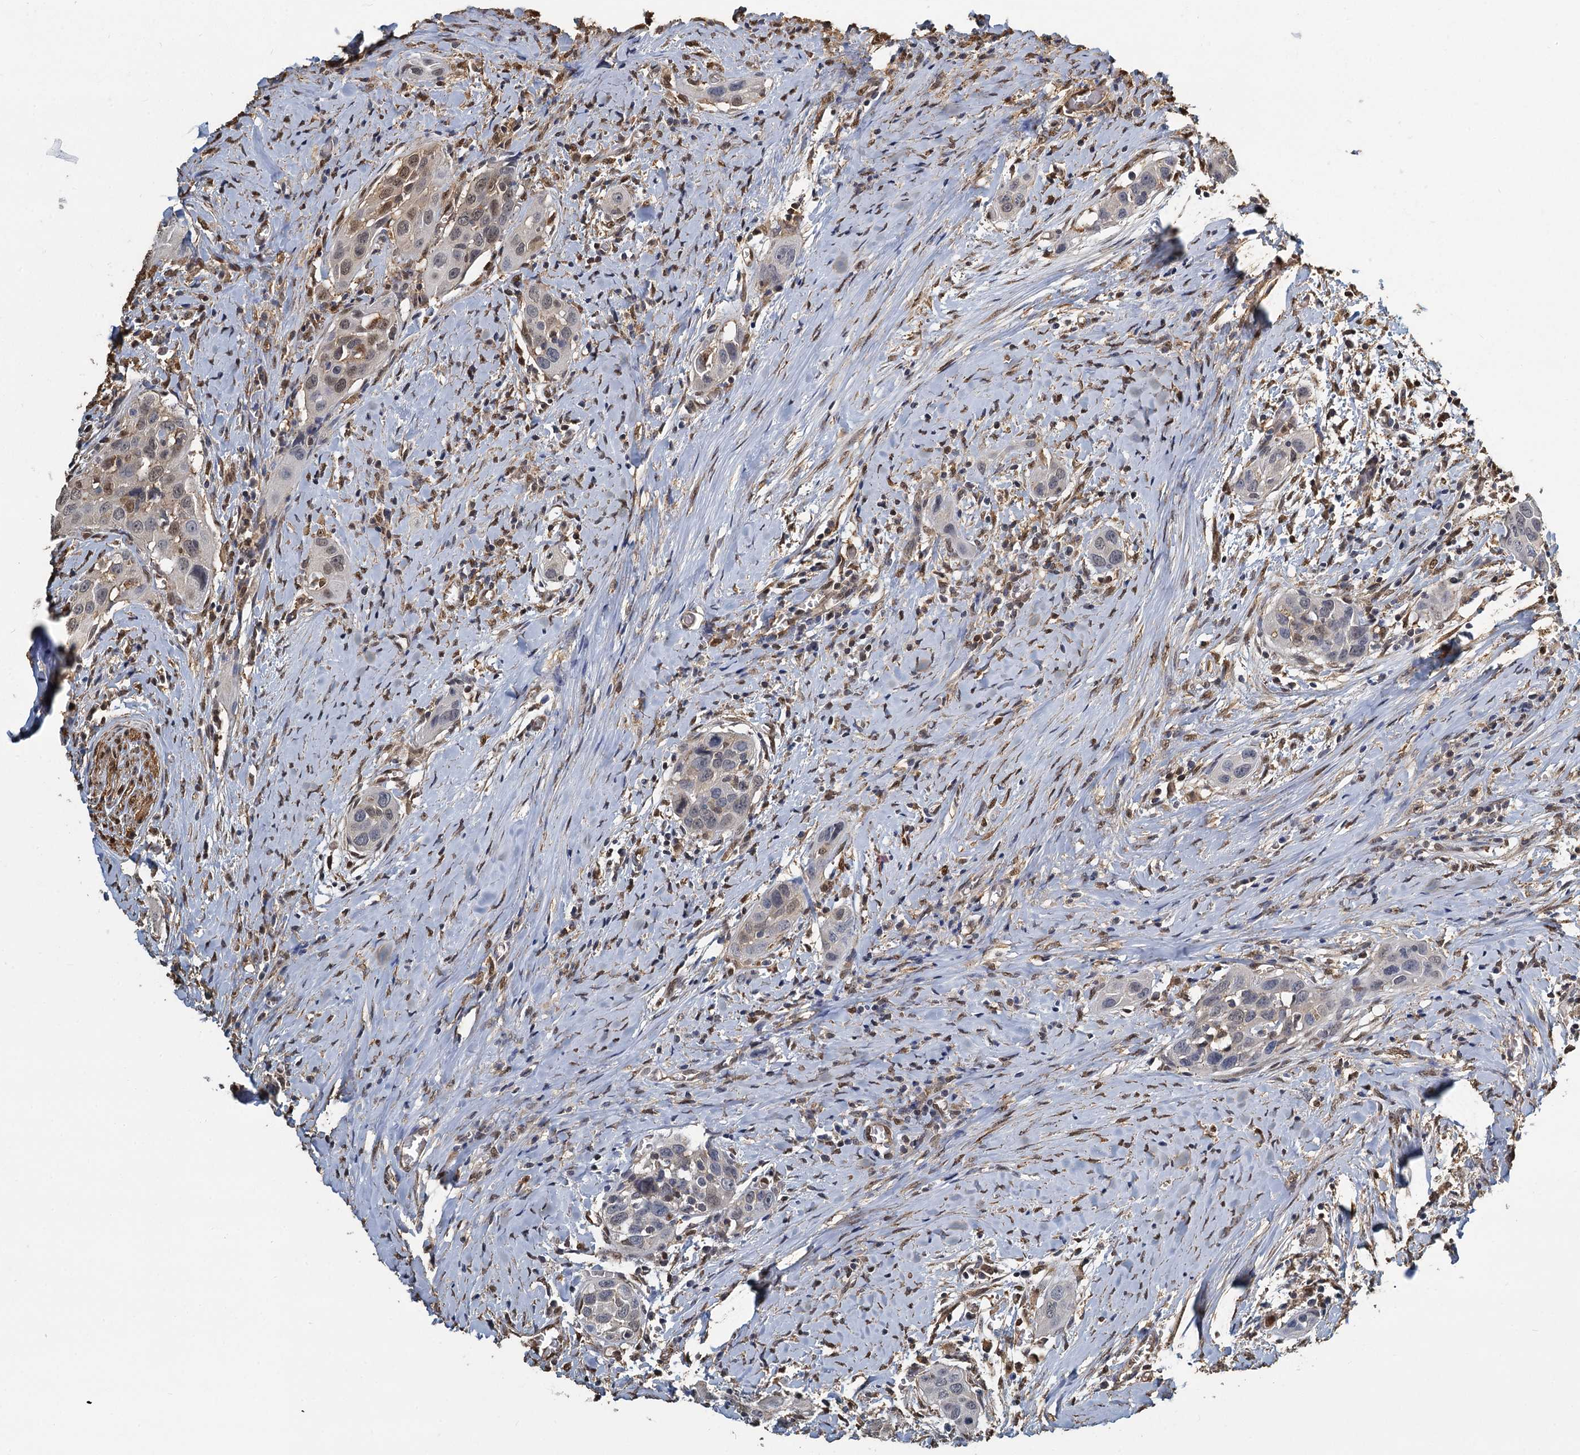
{"staining": {"intensity": "moderate", "quantity": "25%-75%", "location": "cytoplasmic/membranous,nuclear"}, "tissue": "head and neck cancer", "cell_type": "Tumor cells", "image_type": "cancer", "snomed": [{"axis": "morphology", "description": "Squamous cell carcinoma, NOS"}, {"axis": "topography", "description": "Oral tissue"}, {"axis": "topography", "description": "Head-Neck"}], "caption": "Squamous cell carcinoma (head and neck) tissue demonstrates moderate cytoplasmic/membranous and nuclear expression in about 25%-75% of tumor cells, visualized by immunohistochemistry. (Stains: DAB in brown, nuclei in blue, Microscopy: brightfield microscopy at high magnification).", "gene": "S100A6", "patient": {"sex": "female", "age": 50}}